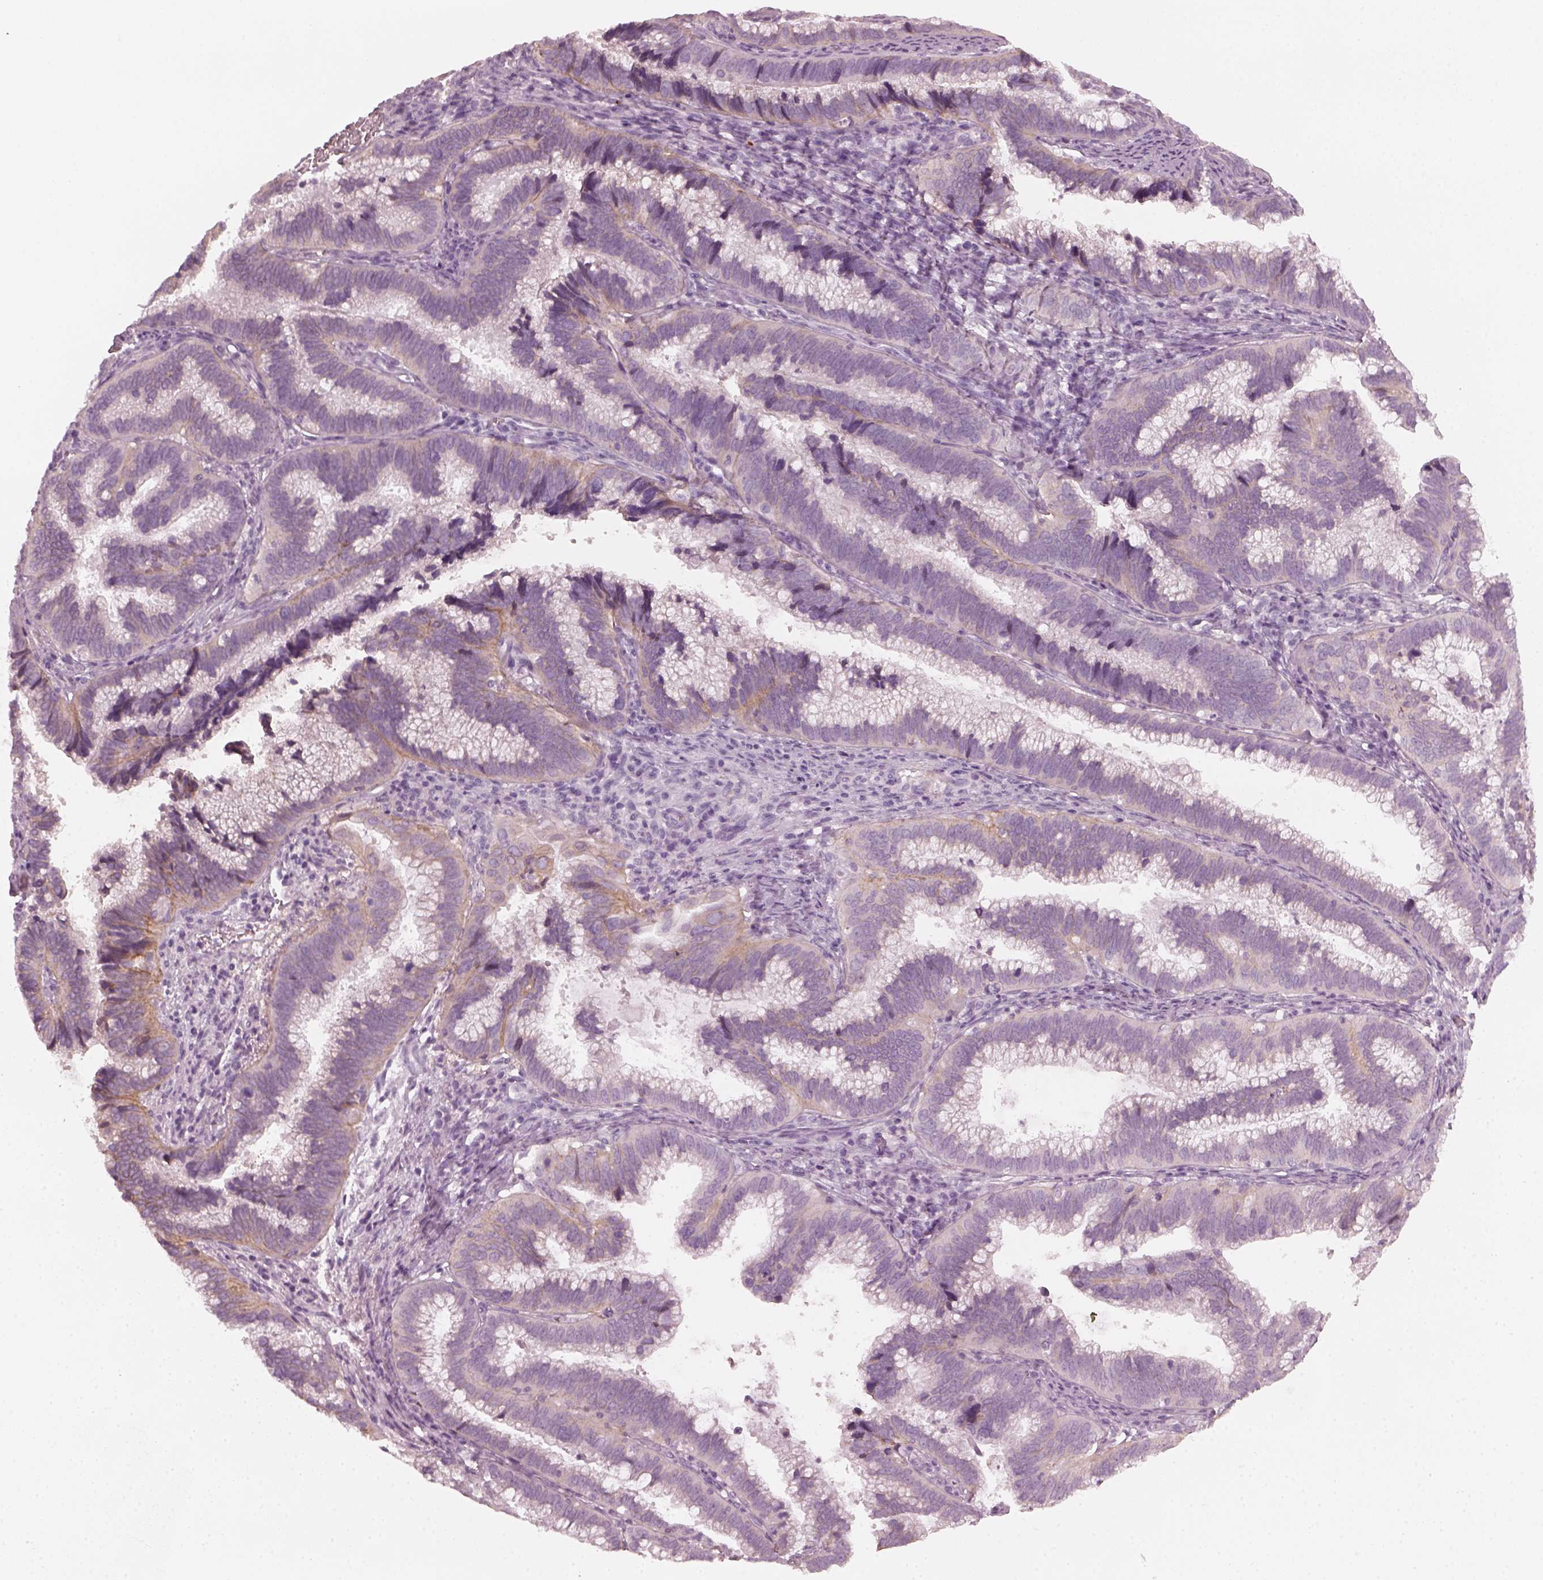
{"staining": {"intensity": "negative", "quantity": "none", "location": "none"}, "tissue": "cervical cancer", "cell_type": "Tumor cells", "image_type": "cancer", "snomed": [{"axis": "morphology", "description": "Adenocarcinoma, NOS"}, {"axis": "topography", "description": "Cervix"}], "caption": "Micrograph shows no protein positivity in tumor cells of adenocarcinoma (cervical) tissue. (DAB (3,3'-diaminobenzidine) immunohistochemistry (IHC) visualized using brightfield microscopy, high magnification).", "gene": "CRYBA2", "patient": {"sex": "female", "age": 61}}